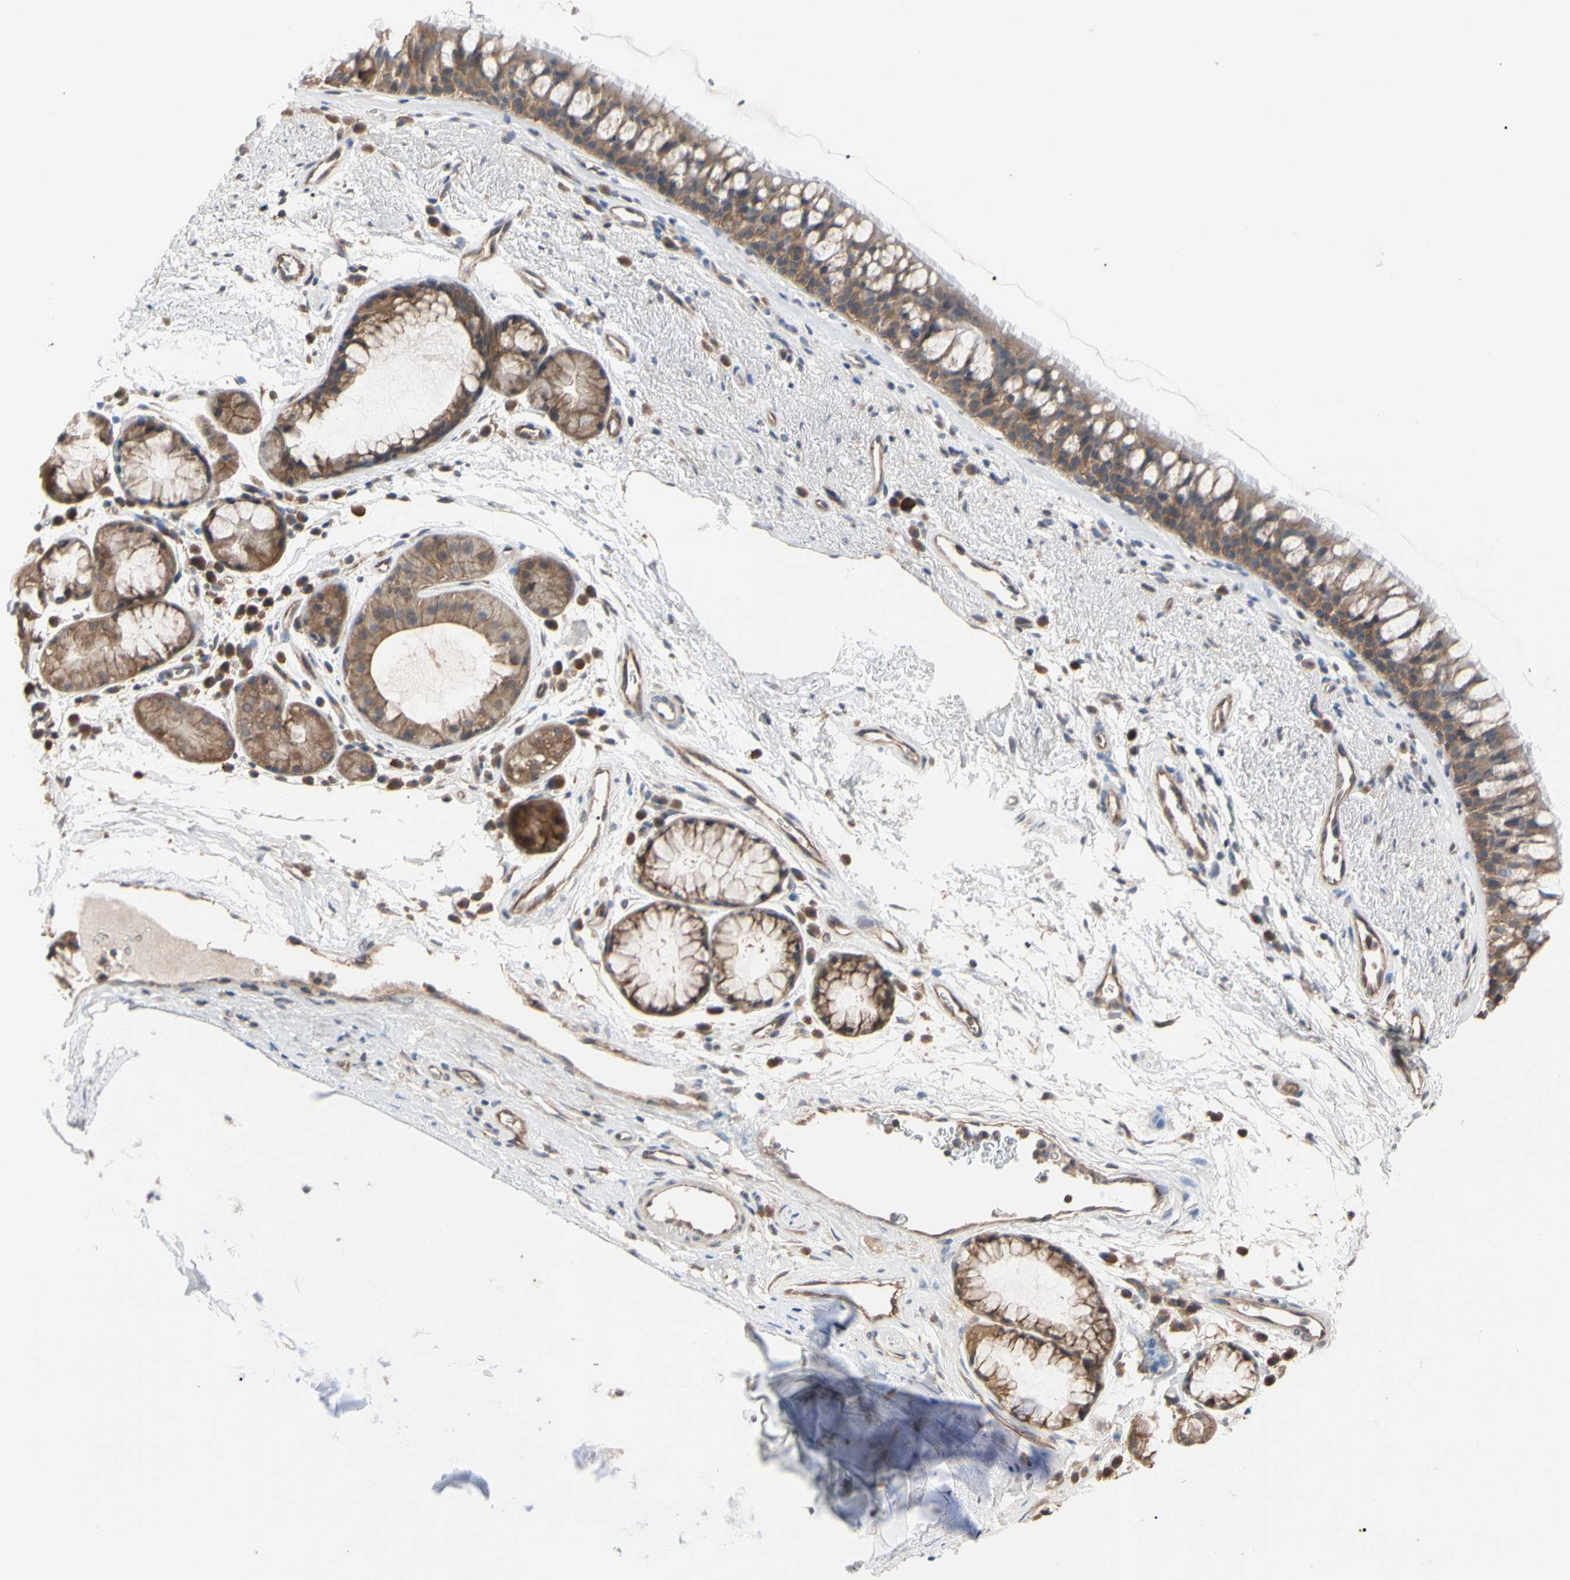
{"staining": {"intensity": "moderate", "quantity": ">75%", "location": "cytoplasmic/membranous"}, "tissue": "bronchus", "cell_type": "Respiratory epithelial cells", "image_type": "normal", "snomed": [{"axis": "morphology", "description": "Normal tissue, NOS"}, {"axis": "topography", "description": "Bronchus"}], "caption": "Respiratory epithelial cells display moderate cytoplasmic/membranous positivity in approximately >75% of cells in unremarkable bronchus.", "gene": "DPP8", "patient": {"sex": "female", "age": 54}}